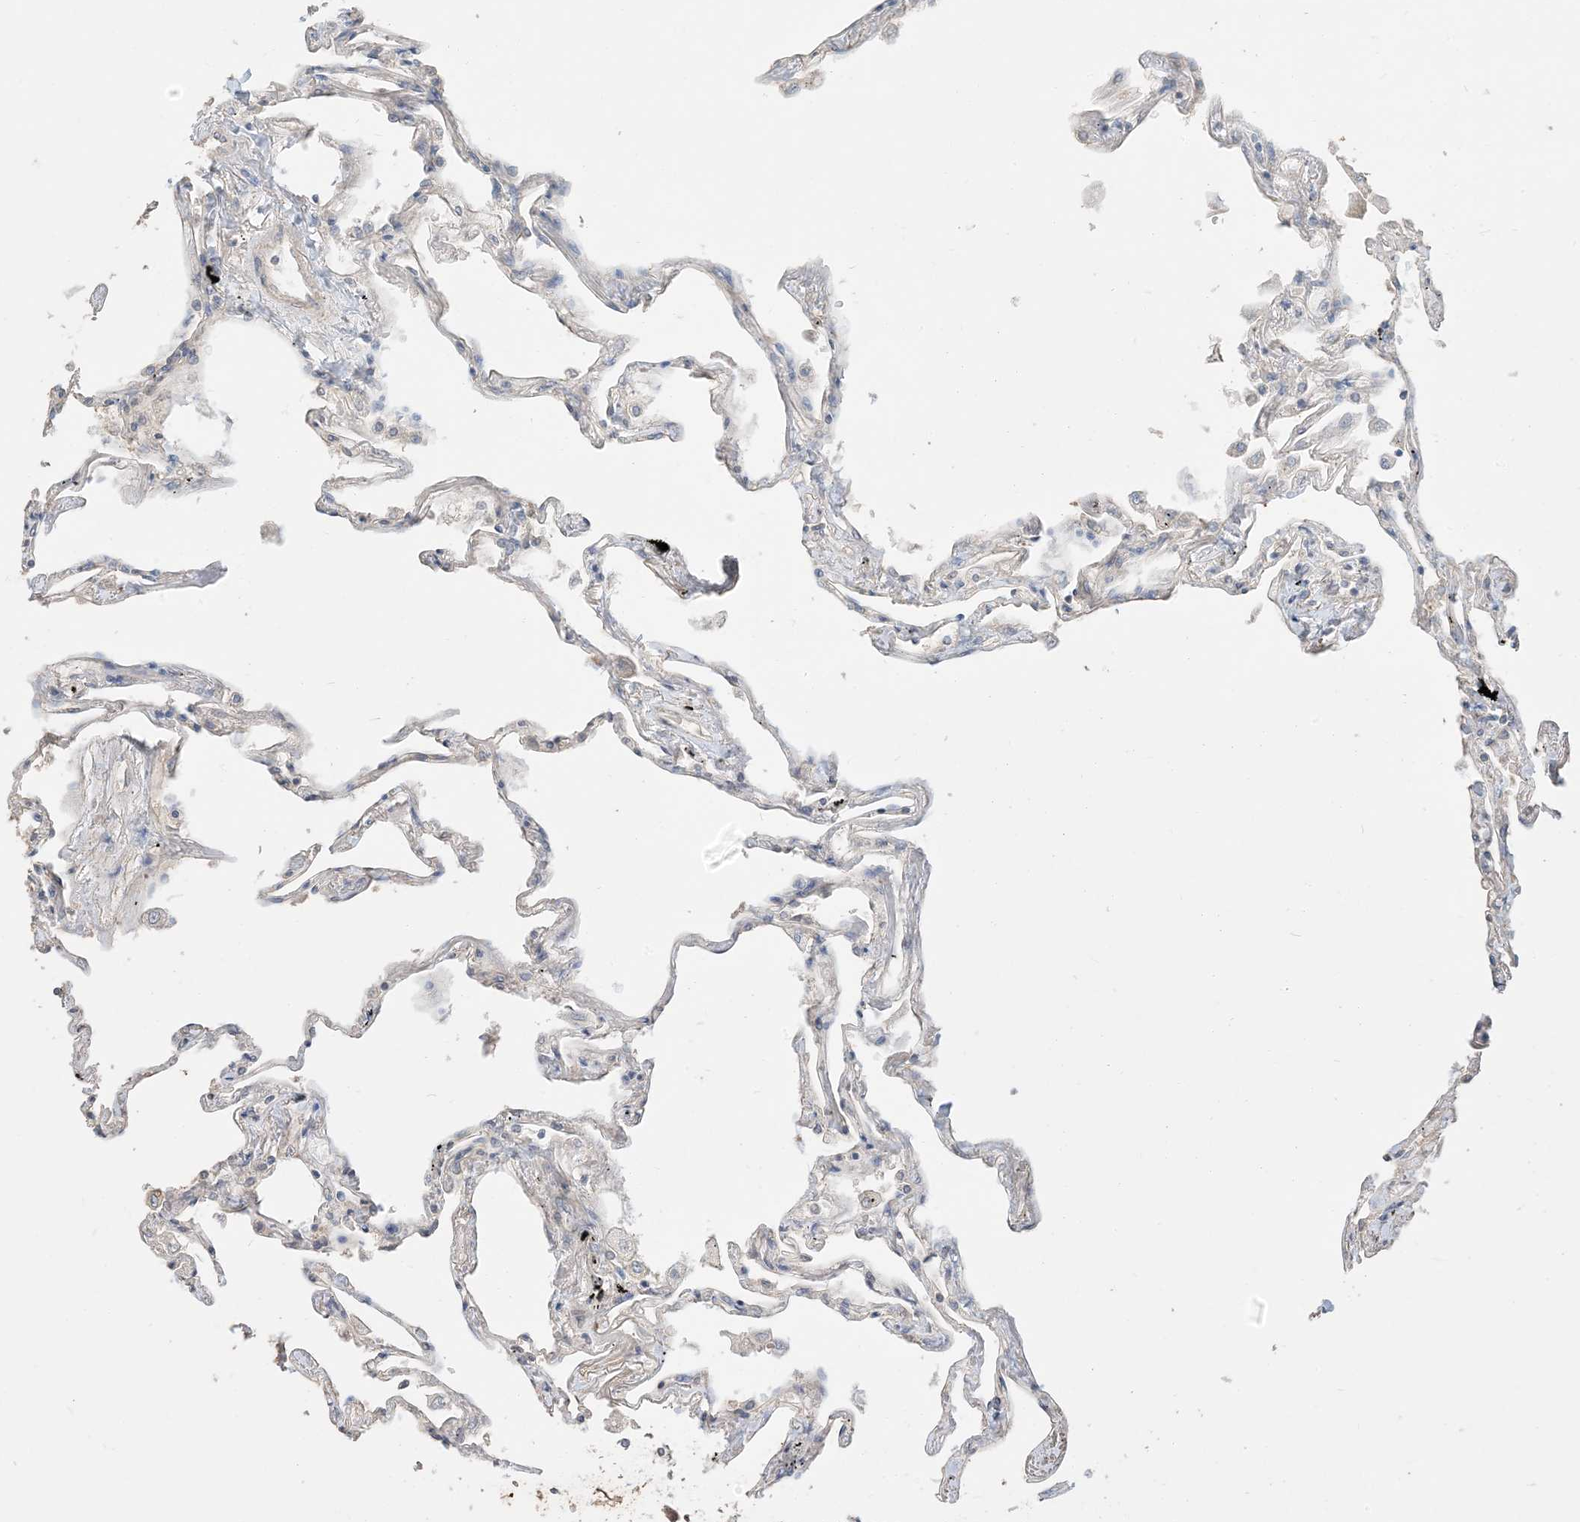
{"staining": {"intensity": "negative", "quantity": "none", "location": "none"}, "tissue": "lung", "cell_type": "Alveolar cells", "image_type": "normal", "snomed": [{"axis": "morphology", "description": "Normal tissue, NOS"}, {"axis": "topography", "description": "Lung"}], "caption": "Protein analysis of normal lung shows no significant positivity in alveolar cells.", "gene": "RNF175", "patient": {"sex": "female", "age": 67}}